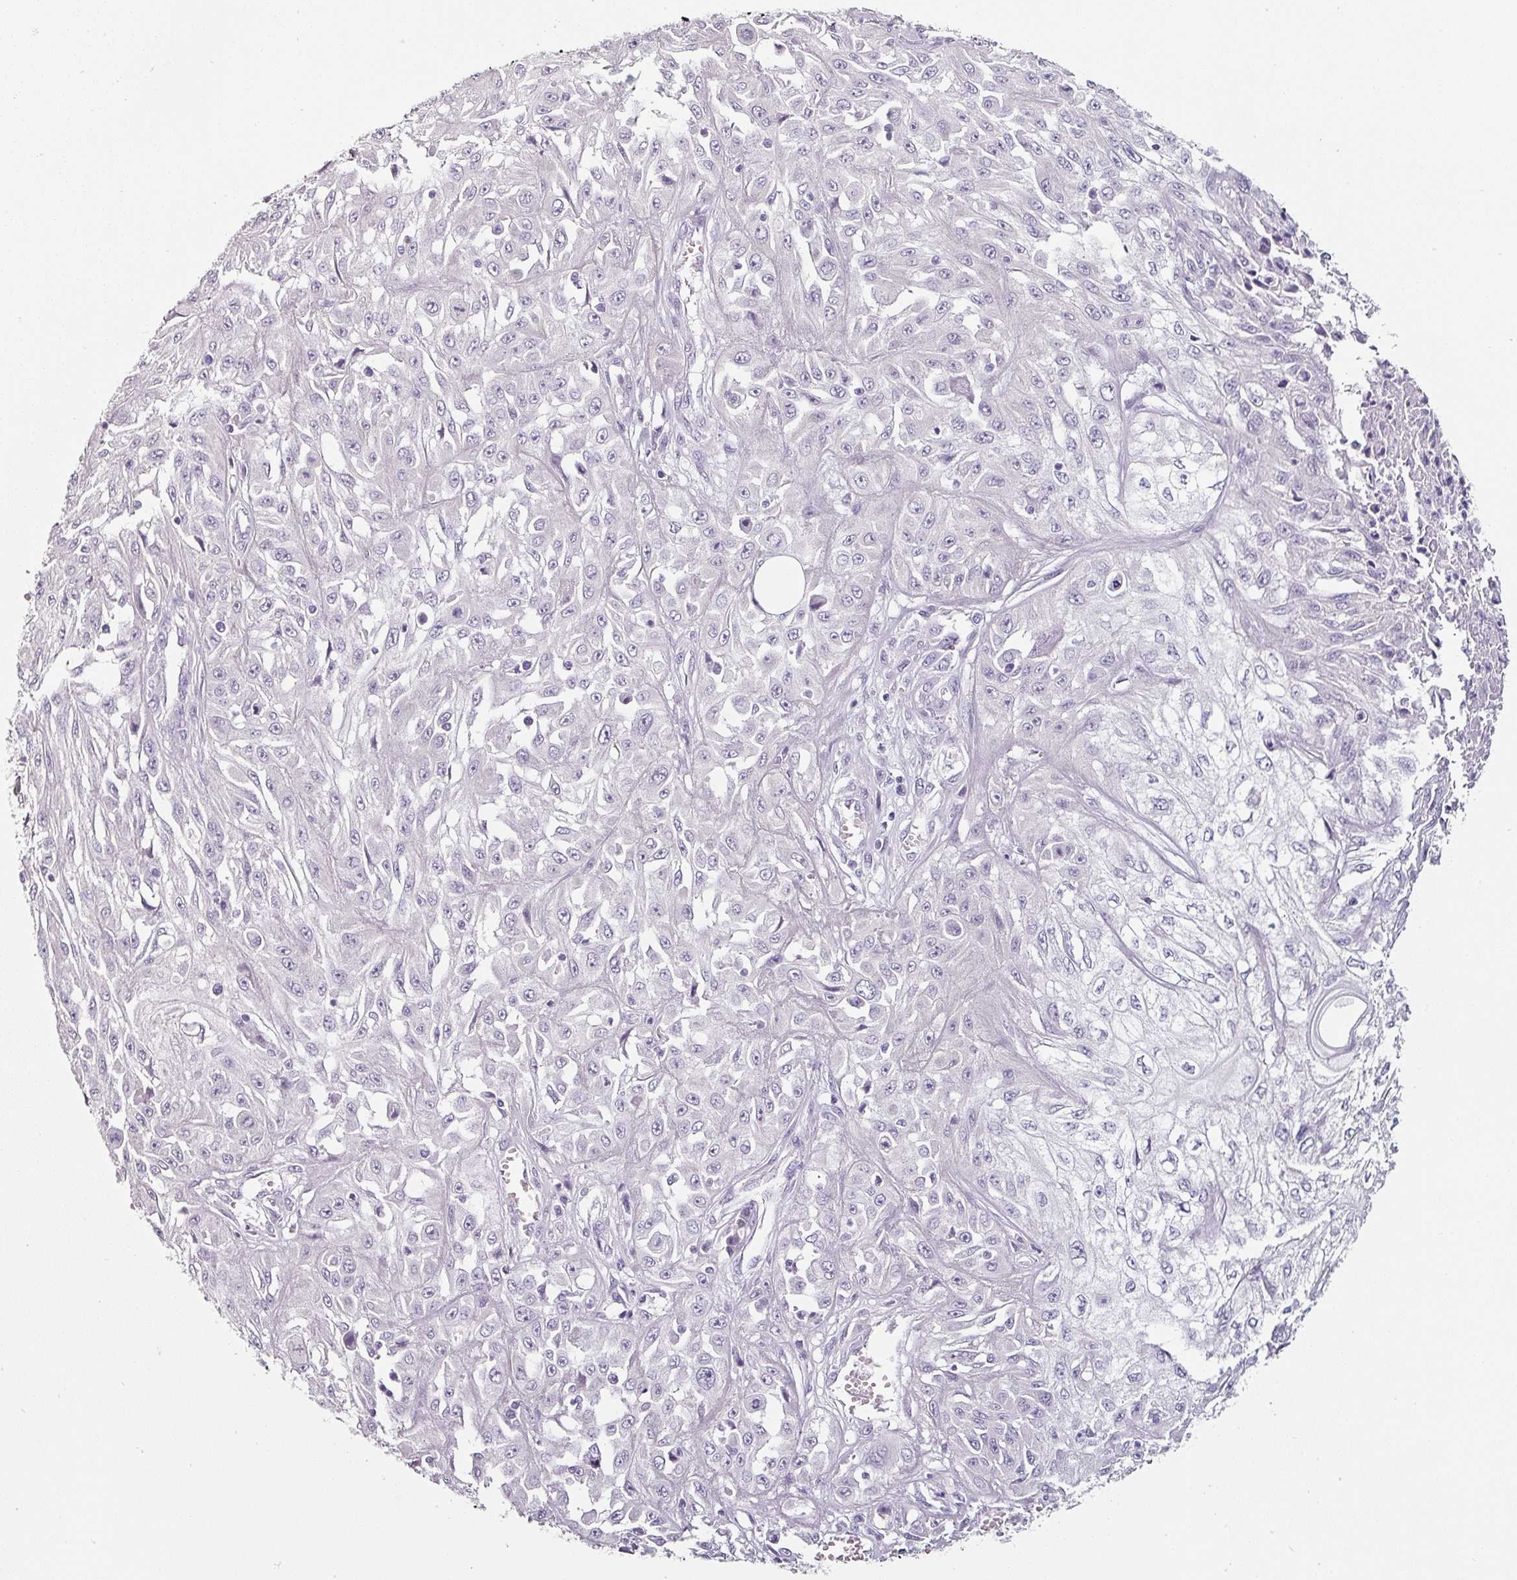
{"staining": {"intensity": "negative", "quantity": "none", "location": "none"}, "tissue": "skin cancer", "cell_type": "Tumor cells", "image_type": "cancer", "snomed": [{"axis": "morphology", "description": "Squamous cell carcinoma, NOS"}, {"axis": "morphology", "description": "Squamous cell carcinoma, metastatic, NOS"}, {"axis": "topography", "description": "Skin"}, {"axis": "topography", "description": "Lymph node"}], "caption": "There is no significant expression in tumor cells of skin squamous cell carcinoma.", "gene": "CAP2", "patient": {"sex": "male", "age": 75}}